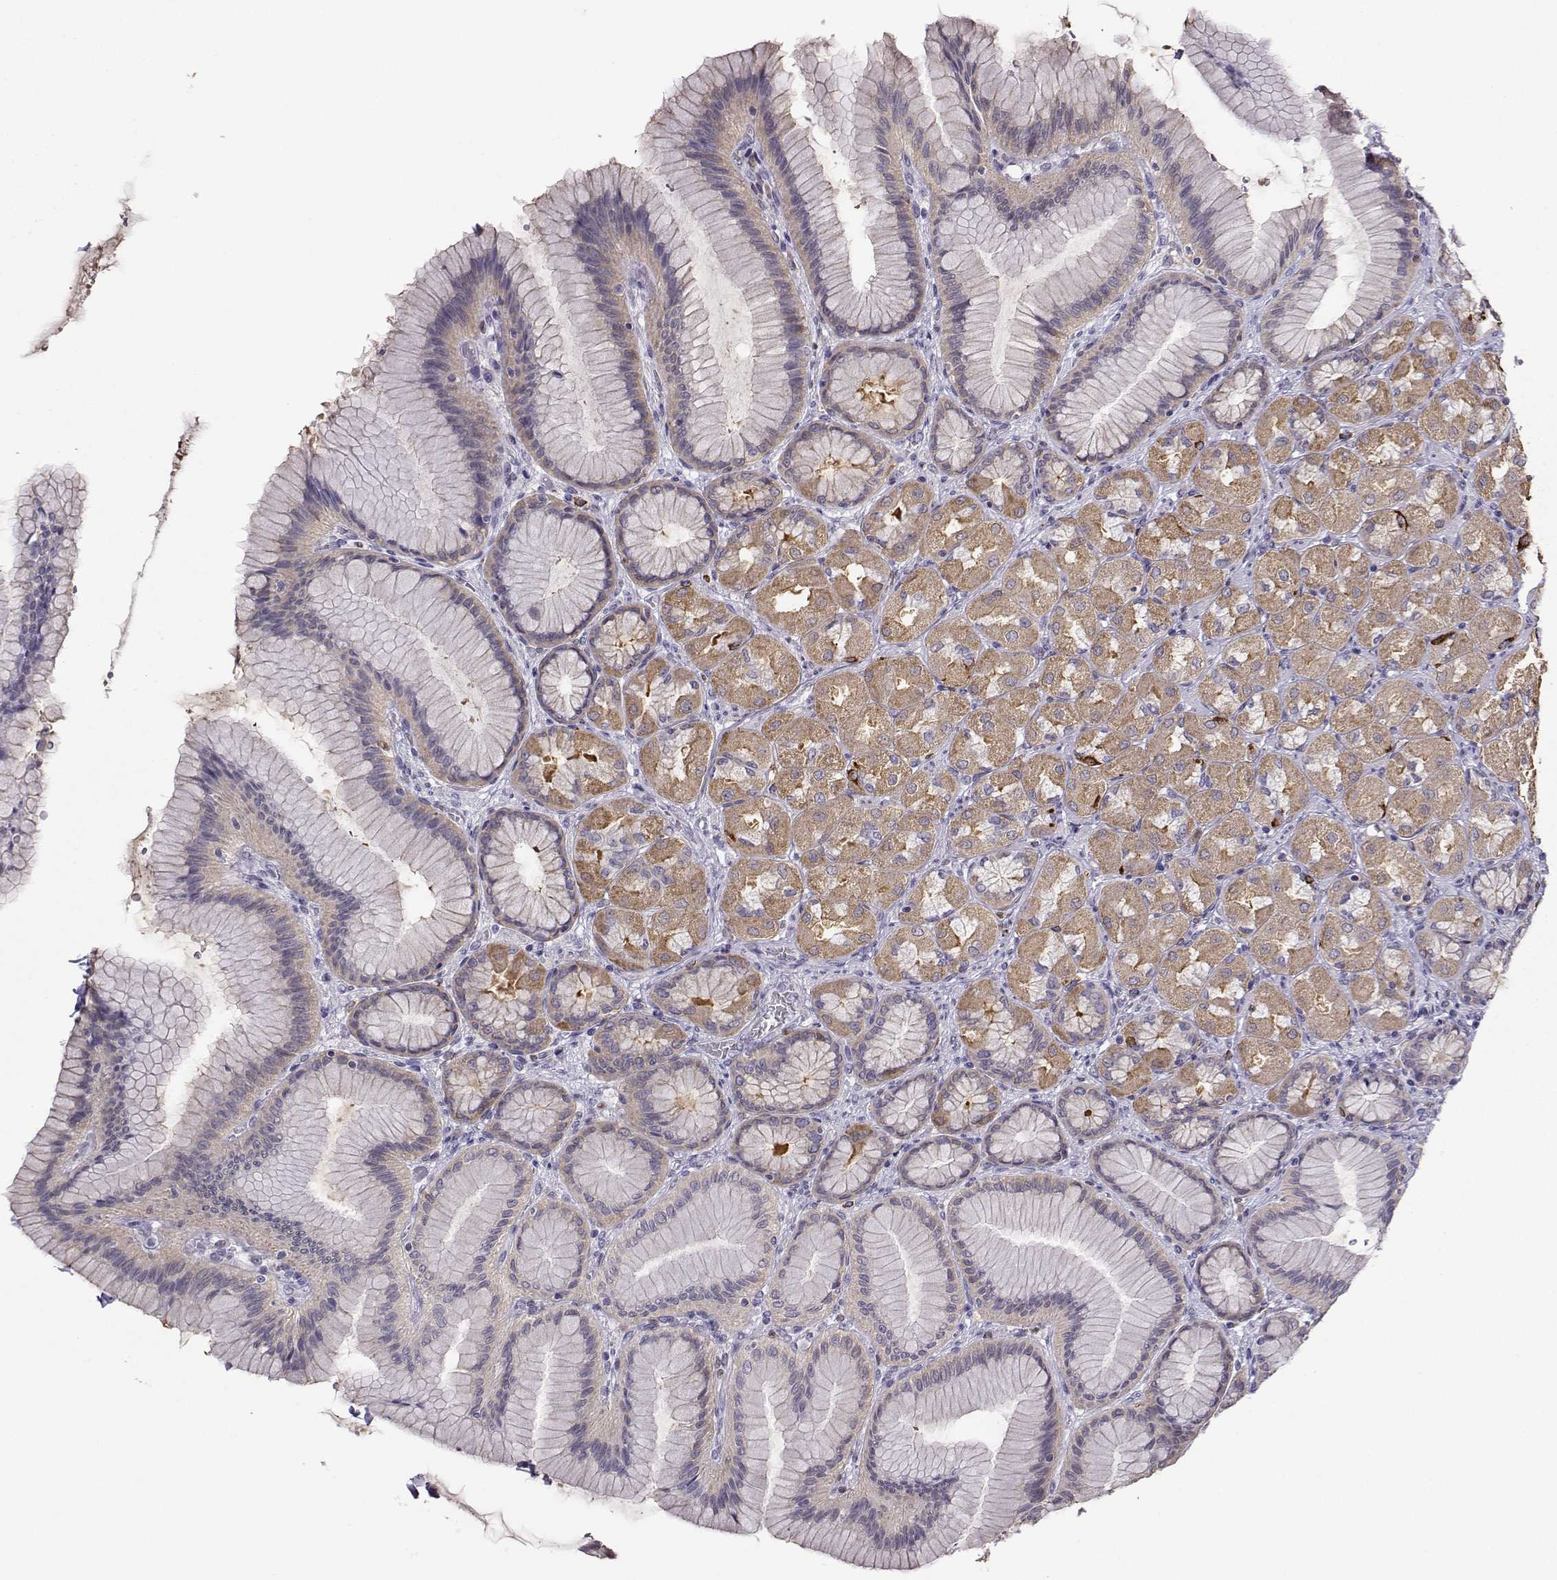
{"staining": {"intensity": "moderate", "quantity": "25%-75%", "location": "cytoplasmic/membranous"}, "tissue": "stomach", "cell_type": "Glandular cells", "image_type": "normal", "snomed": [{"axis": "morphology", "description": "Normal tissue, NOS"}, {"axis": "morphology", "description": "Adenocarcinoma, NOS"}, {"axis": "morphology", "description": "Adenocarcinoma, High grade"}, {"axis": "topography", "description": "Stomach, upper"}, {"axis": "topography", "description": "Stomach"}], "caption": "This is a histology image of immunohistochemistry (IHC) staining of benign stomach, which shows moderate positivity in the cytoplasmic/membranous of glandular cells.", "gene": "DCLK3", "patient": {"sex": "female", "age": 65}}